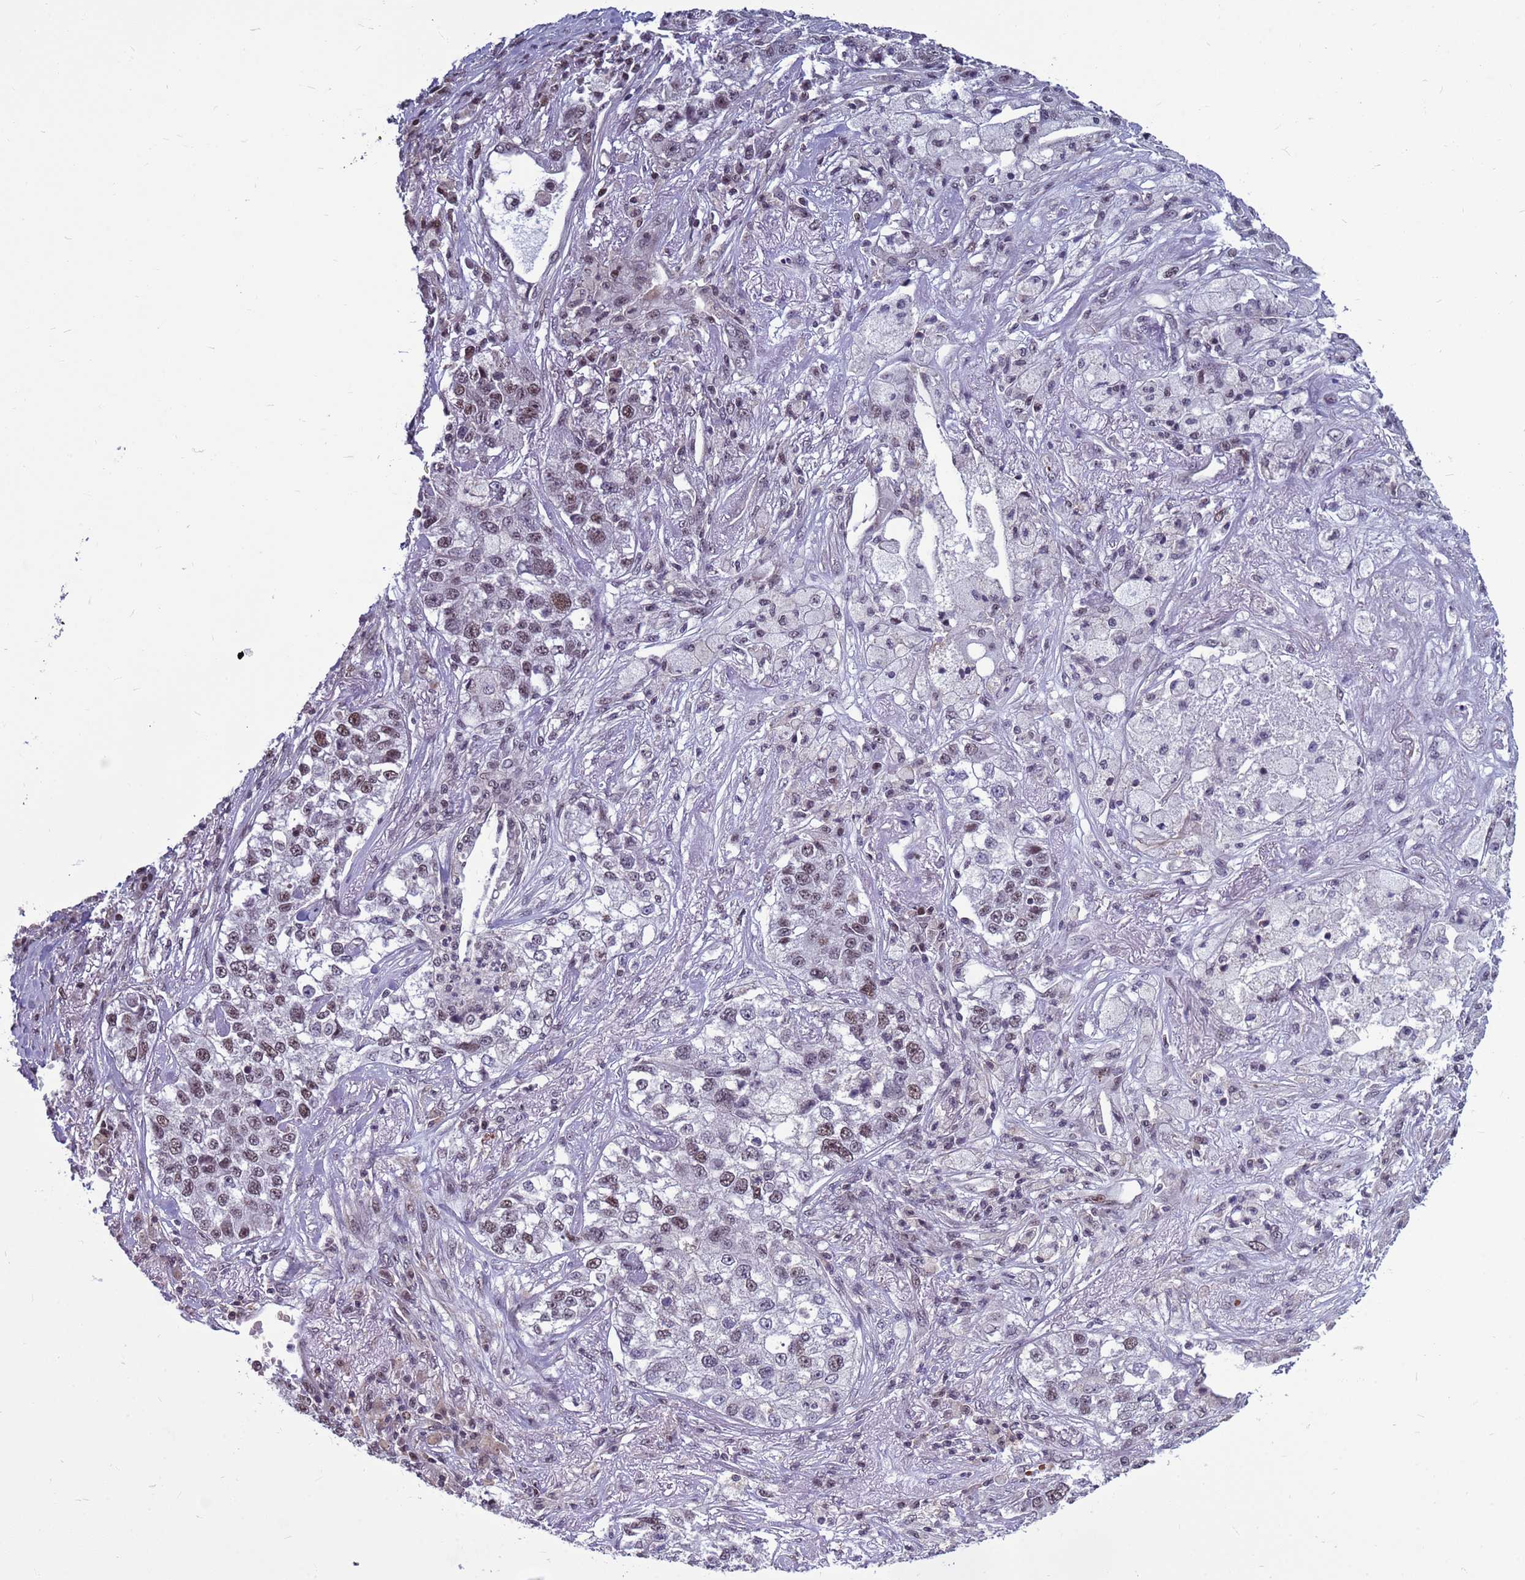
{"staining": {"intensity": "moderate", "quantity": "<25%", "location": "nuclear"}, "tissue": "lung cancer", "cell_type": "Tumor cells", "image_type": "cancer", "snomed": [{"axis": "morphology", "description": "Adenocarcinoma, NOS"}, {"axis": "topography", "description": "Lung"}], "caption": "Approximately <25% of tumor cells in adenocarcinoma (lung) reveal moderate nuclear protein positivity as visualized by brown immunohistochemical staining.", "gene": "NSL1", "patient": {"sex": "male", "age": 49}}